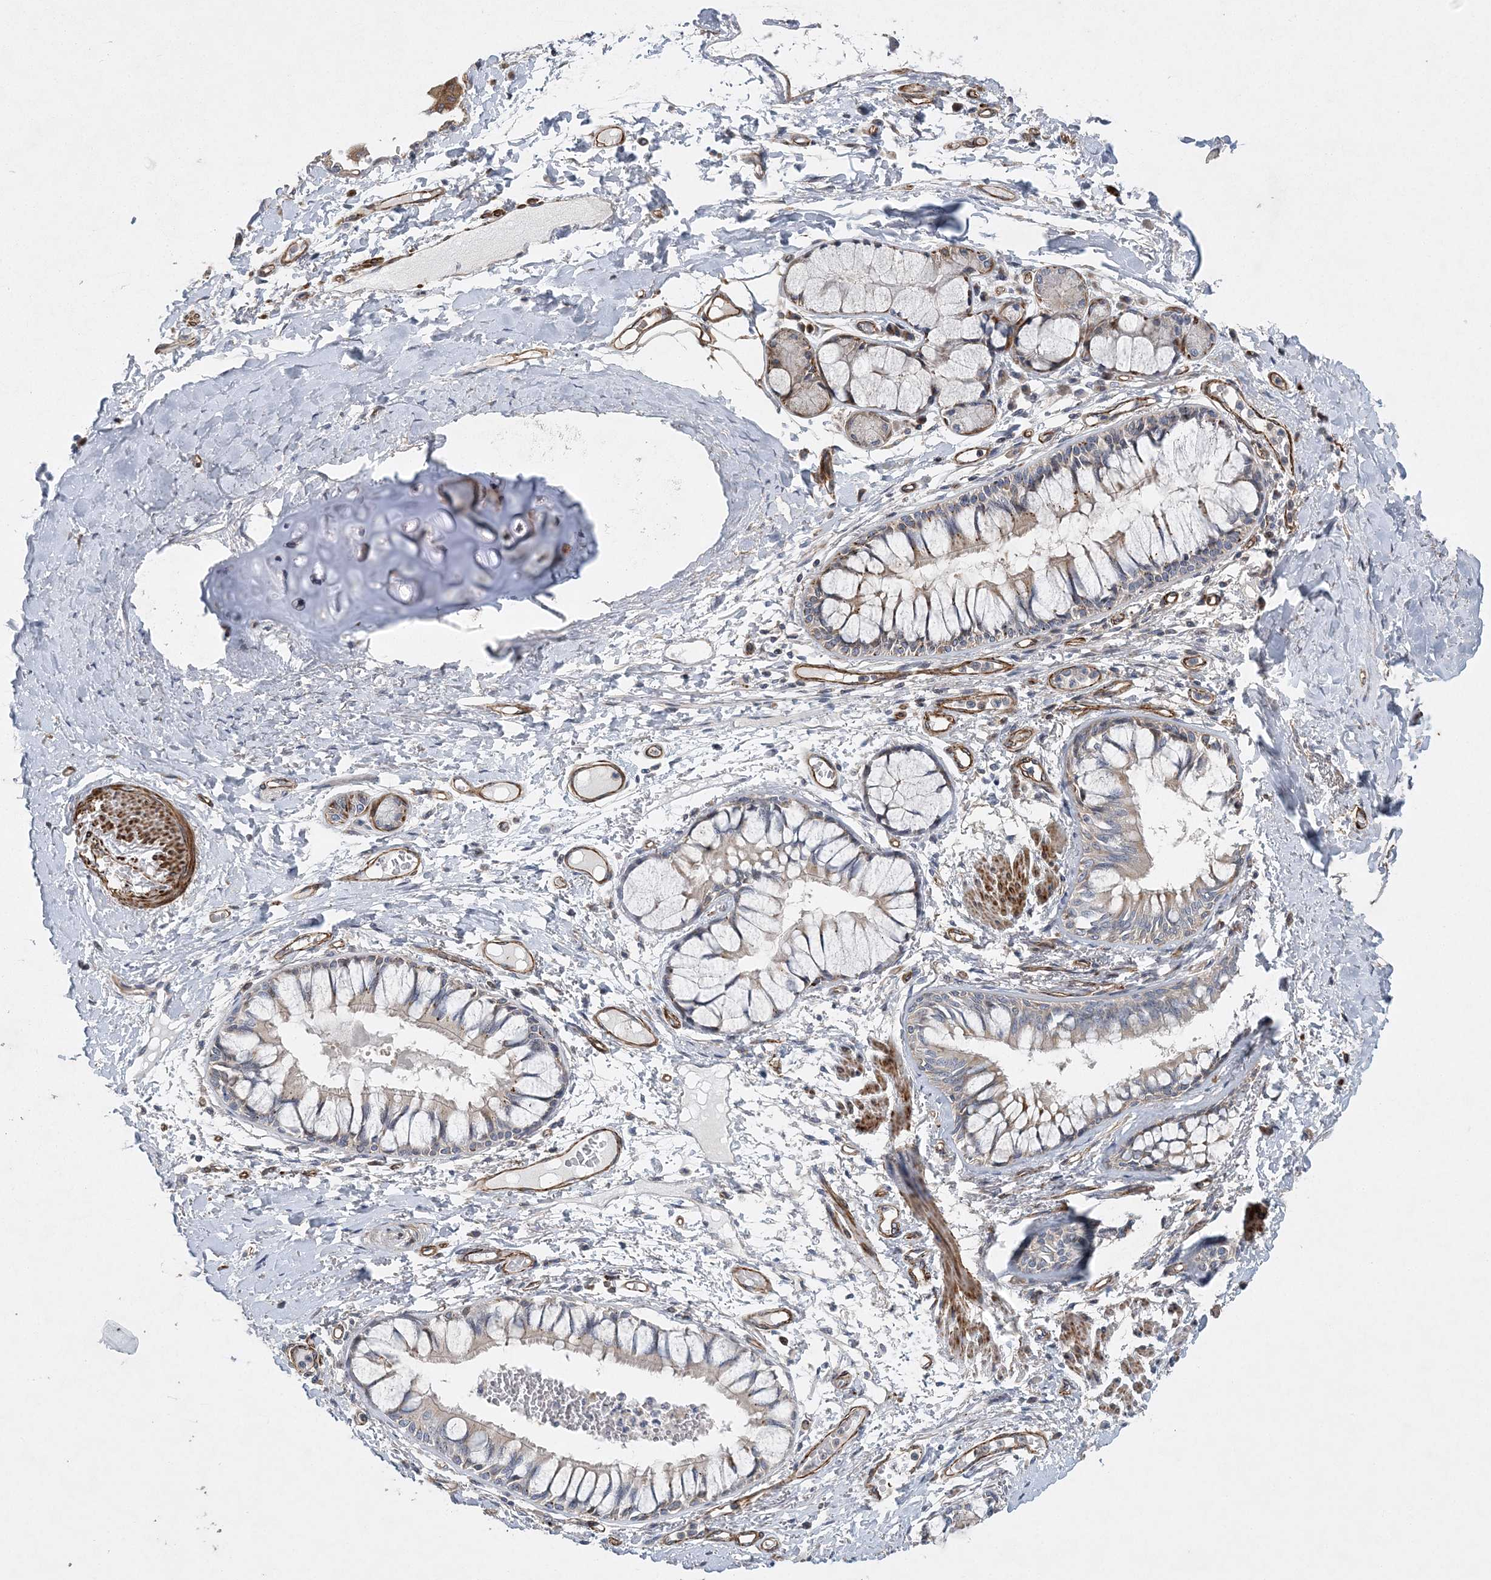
{"staining": {"intensity": "weak", "quantity": "25%-75%", "location": "cytoplasmic/membranous"}, "tissue": "adipose tissue", "cell_type": "Adipocytes", "image_type": "normal", "snomed": [{"axis": "morphology", "description": "Normal tissue, NOS"}, {"axis": "topography", "description": "Cartilage tissue"}, {"axis": "topography", "description": "Bronchus"}, {"axis": "topography", "description": "Lung"}, {"axis": "topography", "description": "Peripheral nerve tissue"}], "caption": "Unremarkable adipose tissue demonstrates weak cytoplasmic/membranous staining in about 25%-75% of adipocytes (DAB IHC with brightfield microscopy, high magnification)..", "gene": "ARSJ", "patient": {"sex": "female", "age": 49}}